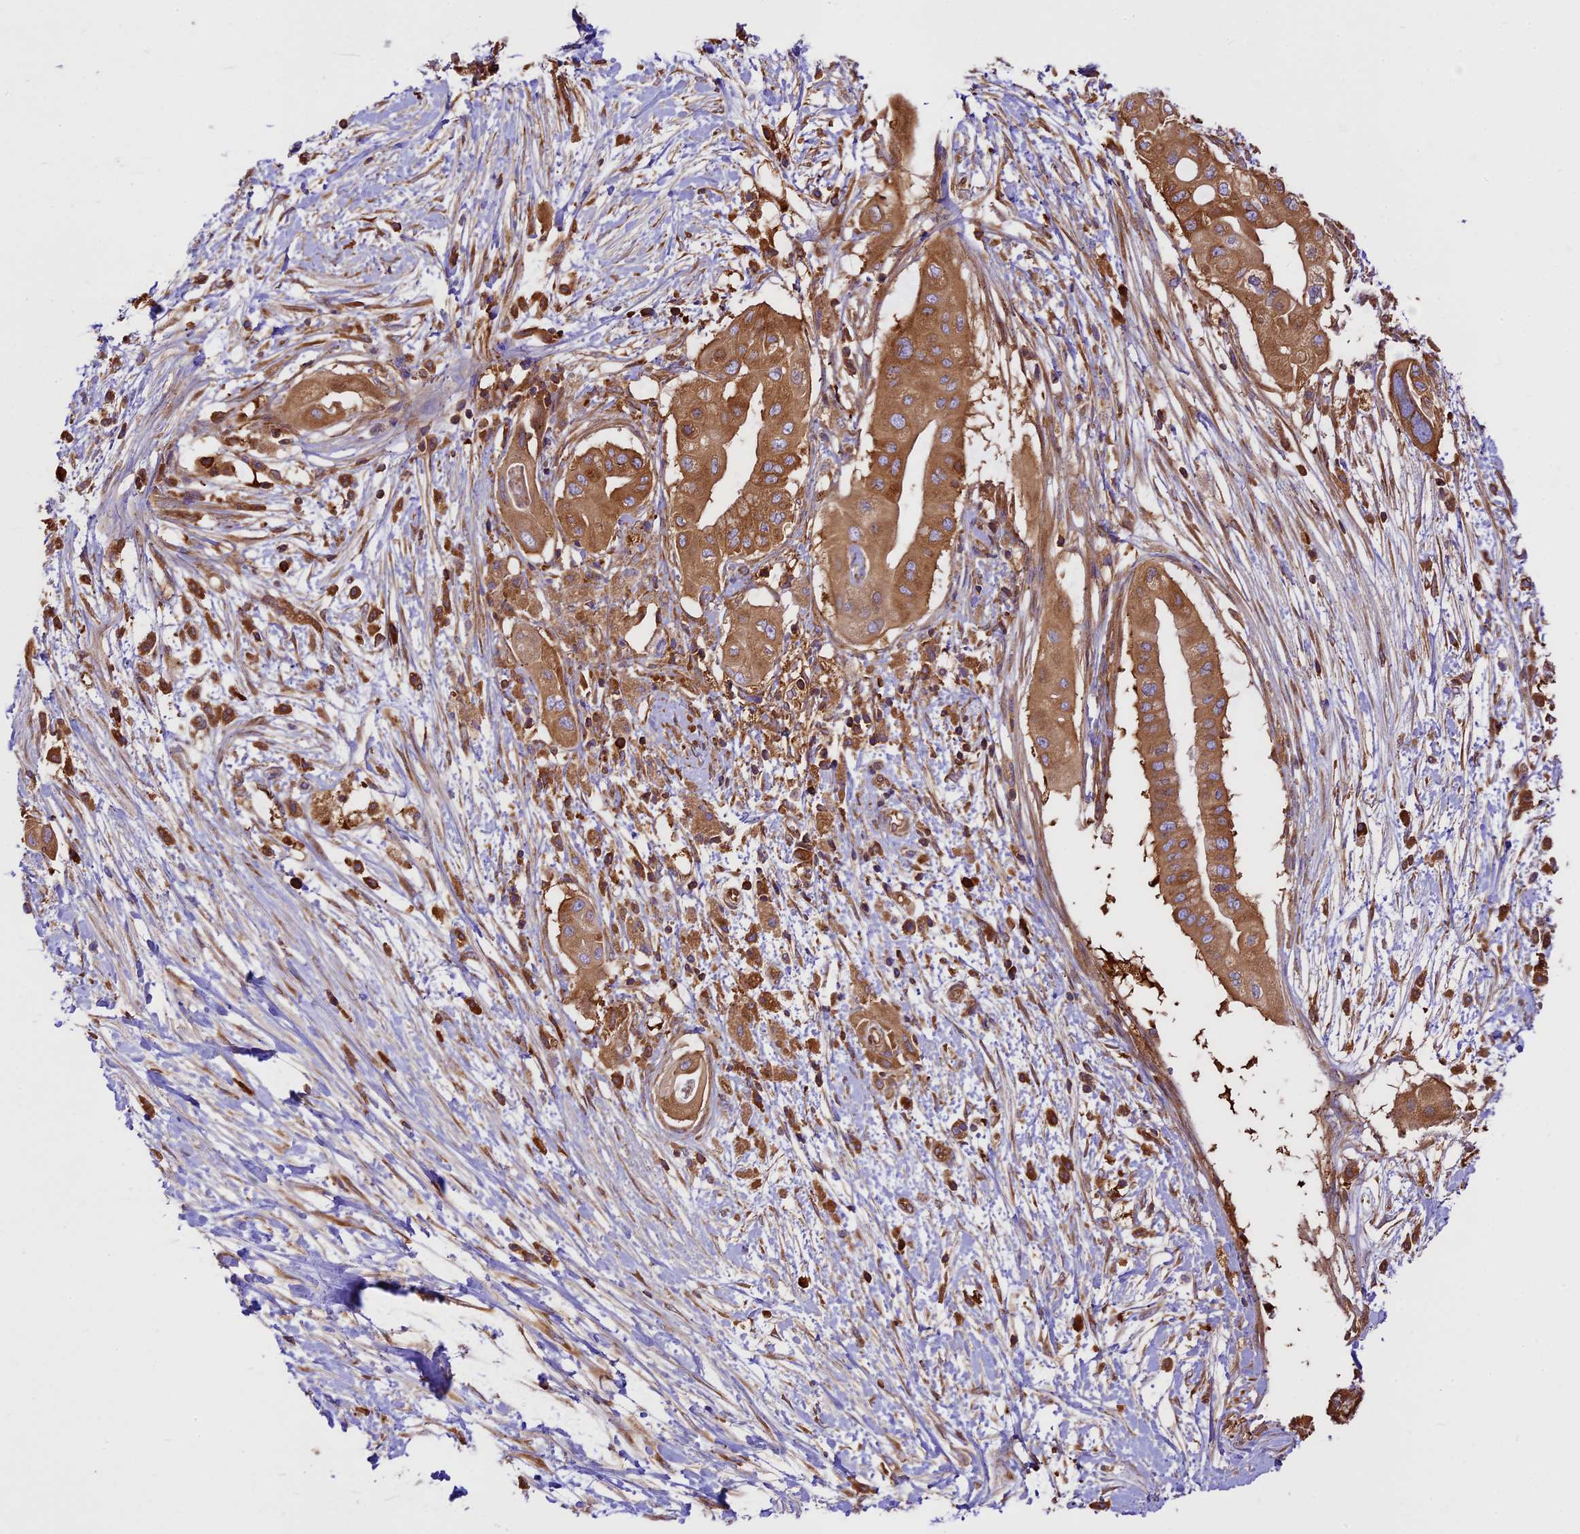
{"staining": {"intensity": "moderate", "quantity": ">75%", "location": "cytoplasmic/membranous"}, "tissue": "pancreatic cancer", "cell_type": "Tumor cells", "image_type": "cancer", "snomed": [{"axis": "morphology", "description": "Adenocarcinoma, NOS"}, {"axis": "topography", "description": "Pancreas"}], "caption": "The micrograph demonstrates staining of pancreatic cancer (adenocarcinoma), revealing moderate cytoplasmic/membranous protein expression (brown color) within tumor cells. Using DAB (3,3'-diaminobenzidine) (brown) and hematoxylin (blue) stains, captured at high magnification using brightfield microscopy.", "gene": "KARS1", "patient": {"sex": "male", "age": 68}}